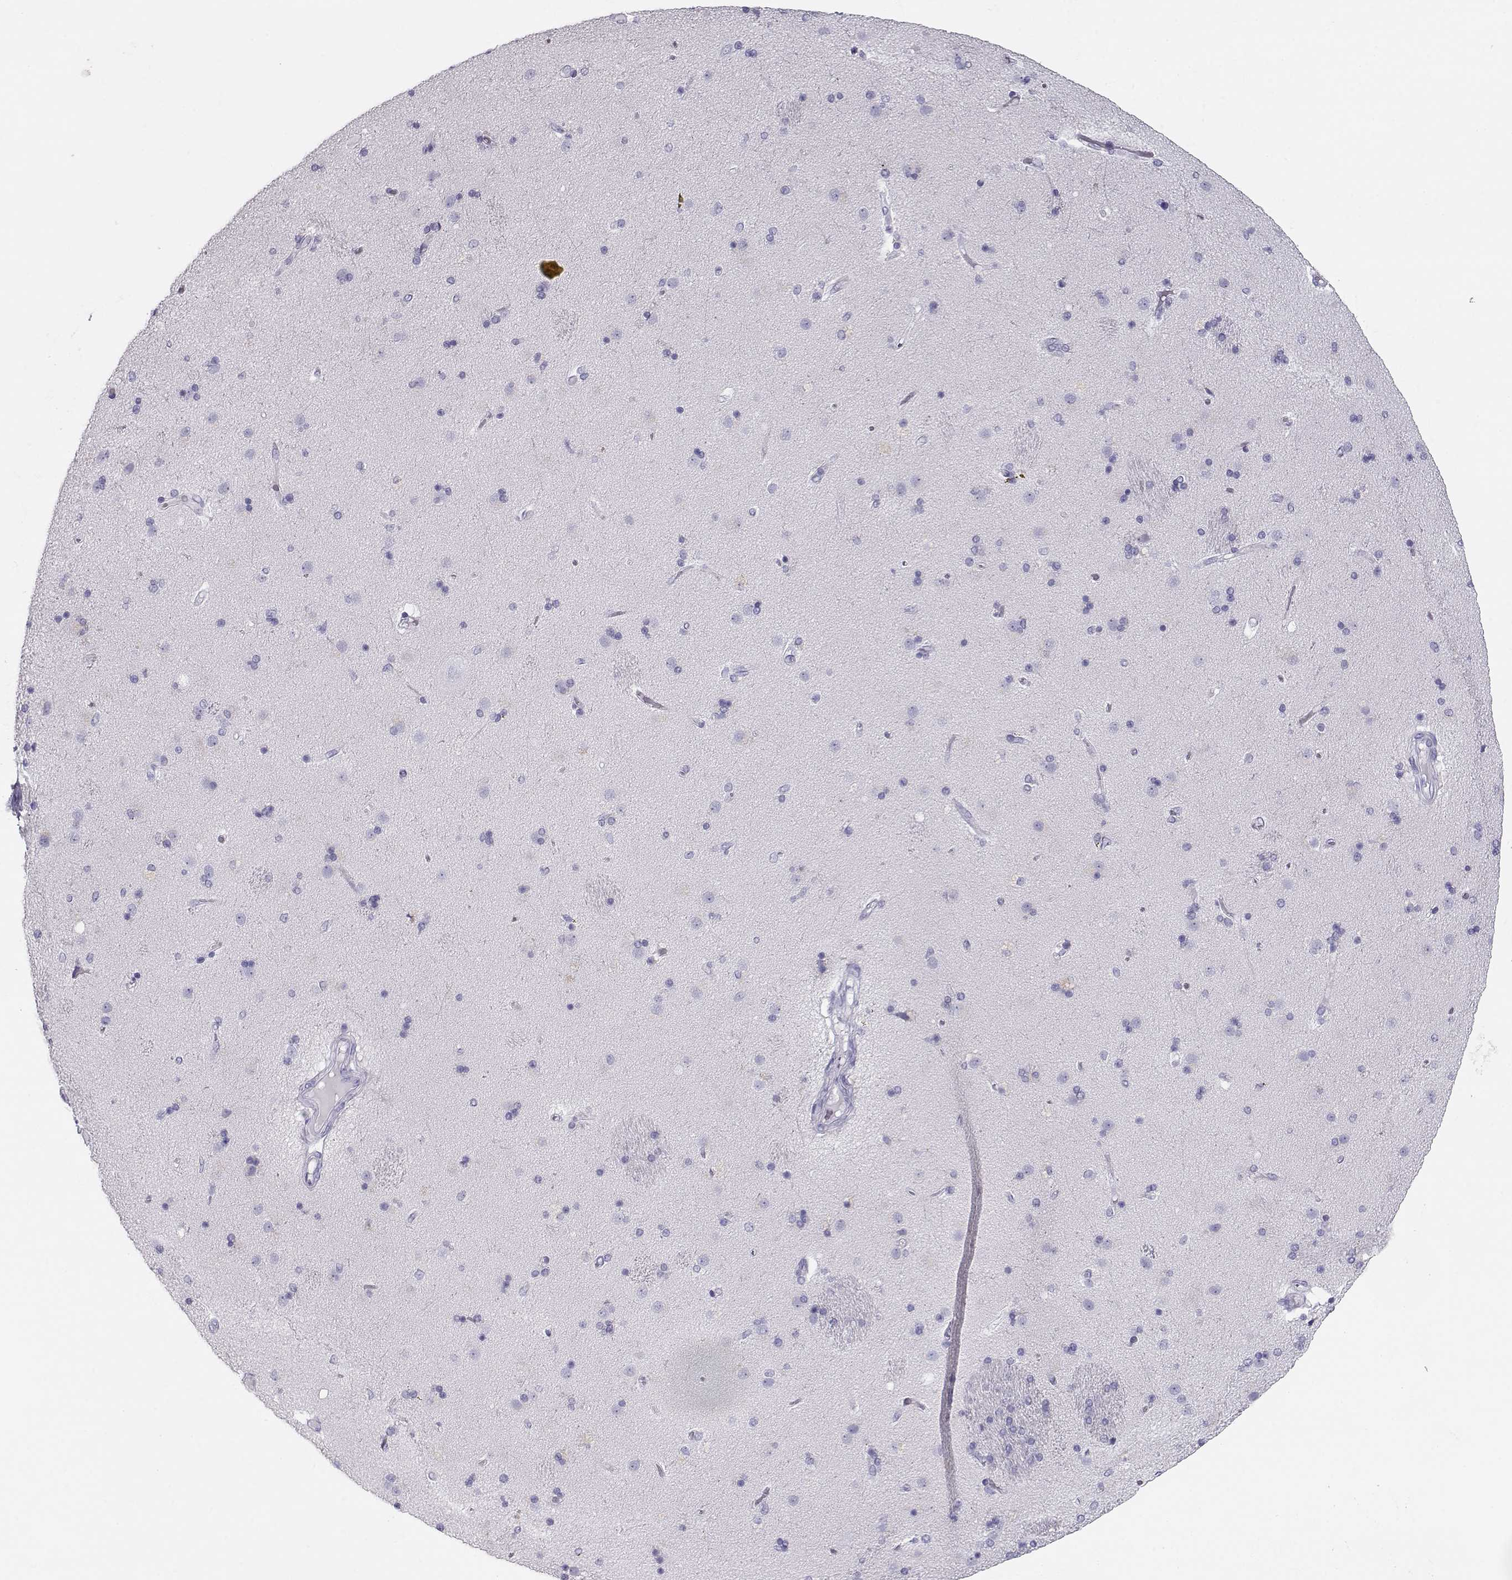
{"staining": {"intensity": "negative", "quantity": "none", "location": "none"}, "tissue": "caudate", "cell_type": "Glial cells", "image_type": "normal", "snomed": [{"axis": "morphology", "description": "Normal tissue, NOS"}, {"axis": "topography", "description": "Lateral ventricle wall"}], "caption": "This micrograph is of benign caudate stained with immunohistochemistry (IHC) to label a protein in brown with the nuclei are counter-stained blue. There is no staining in glial cells. The staining is performed using DAB brown chromogen with nuclei counter-stained in using hematoxylin.", "gene": "MAGEC1", "patient": {"sex": "male", "age": 54}}